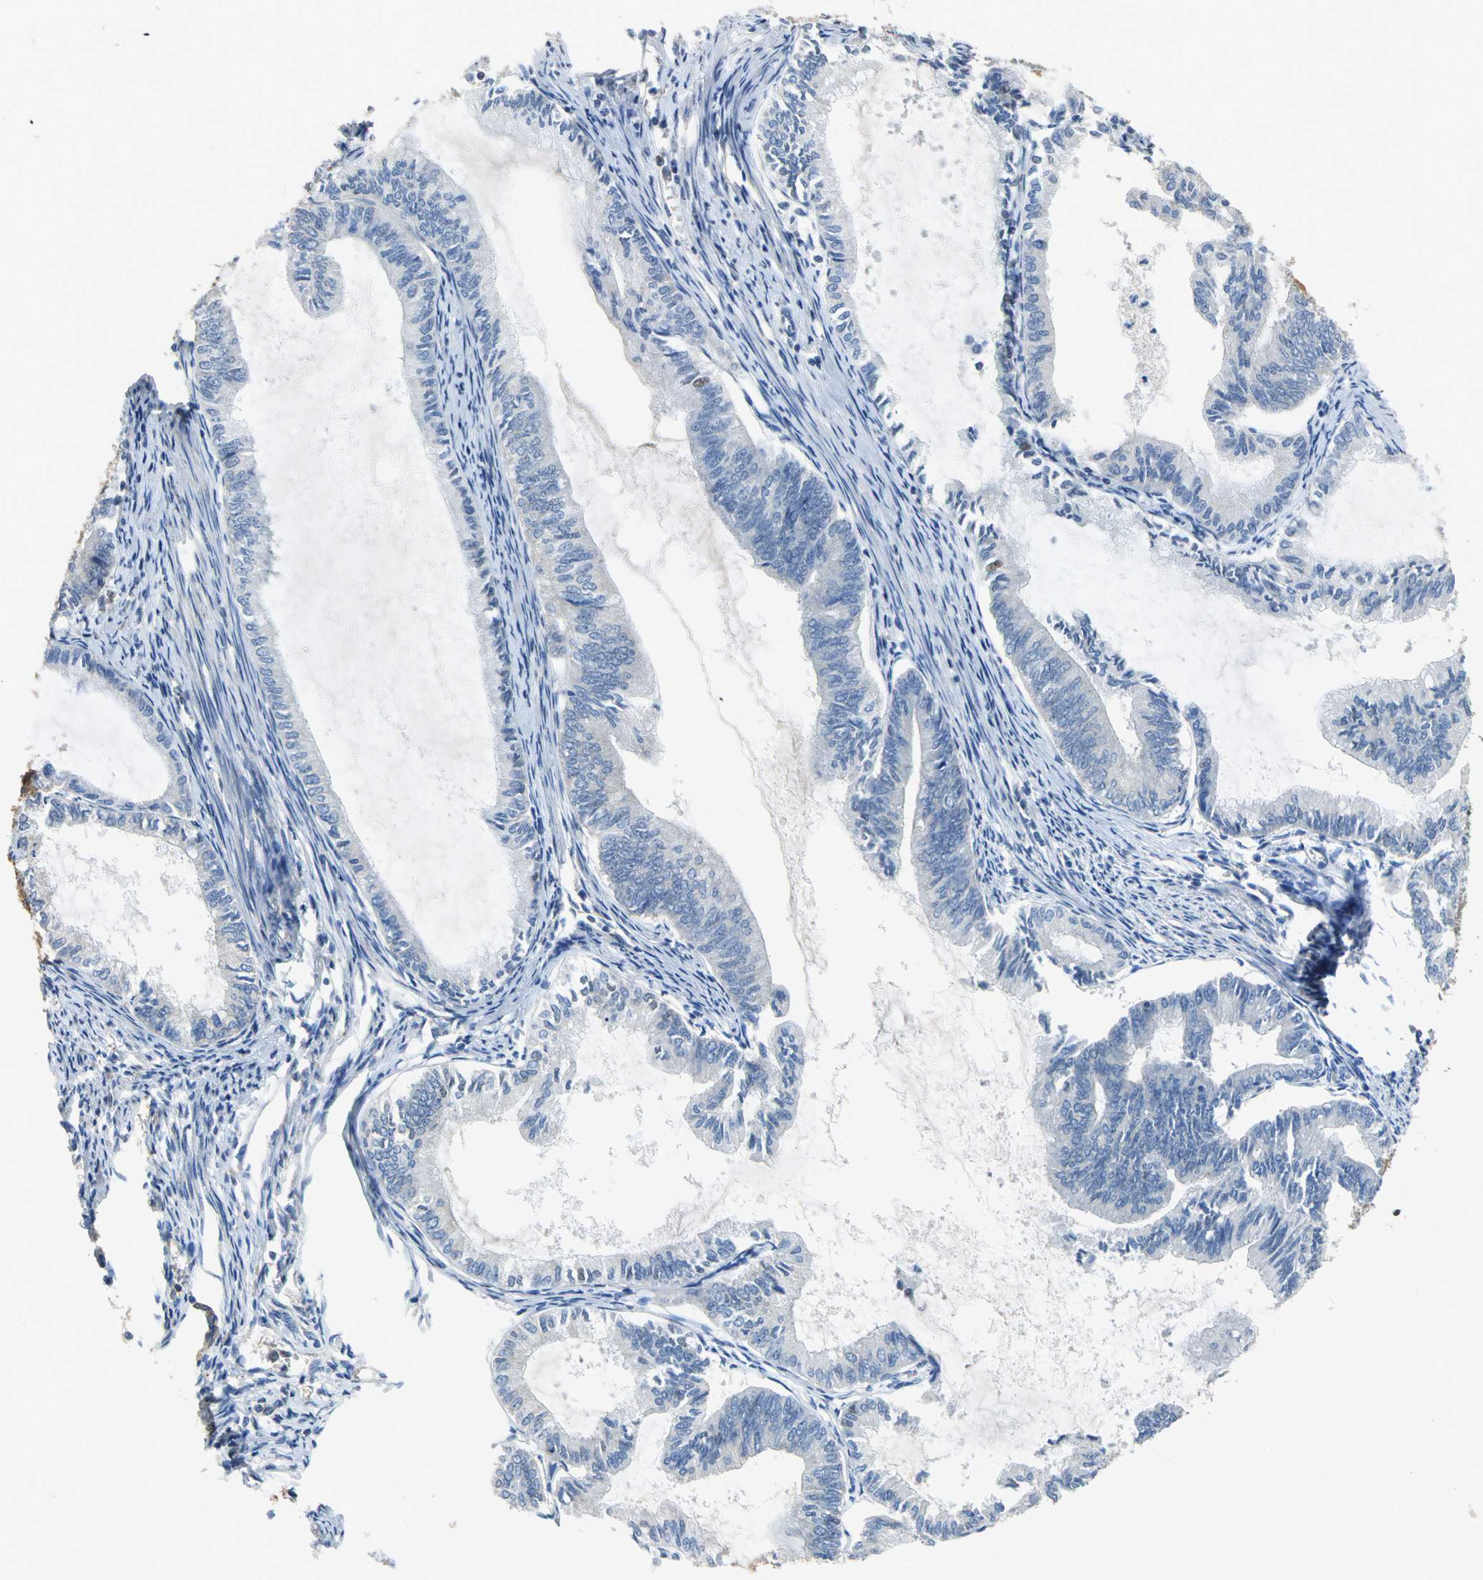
{"staining": {"intensity": "negative", "quantity": "none", "location": "none"}, "tissue": "endometrial cancer", "cell_type": "Tumor cells", "image_type": "cancer", "snomed": [{"axis": "morphology", "description": "Adenocarcinoma, NOS"}, {"axis": "topography", "description": "Endometrium"}], "caption": "Tumor cells show no significant protein expression in endometrial adenocarcinoma. The staining was performed using DAB (3,3'-diaminobenzidine) to visualize the protein expression in brown, while the nuclei were stained in blue with hematoxylin (Magnification: 20x).", "gene": "GYG2", "patient": {"sex": "female", "age": 86}}